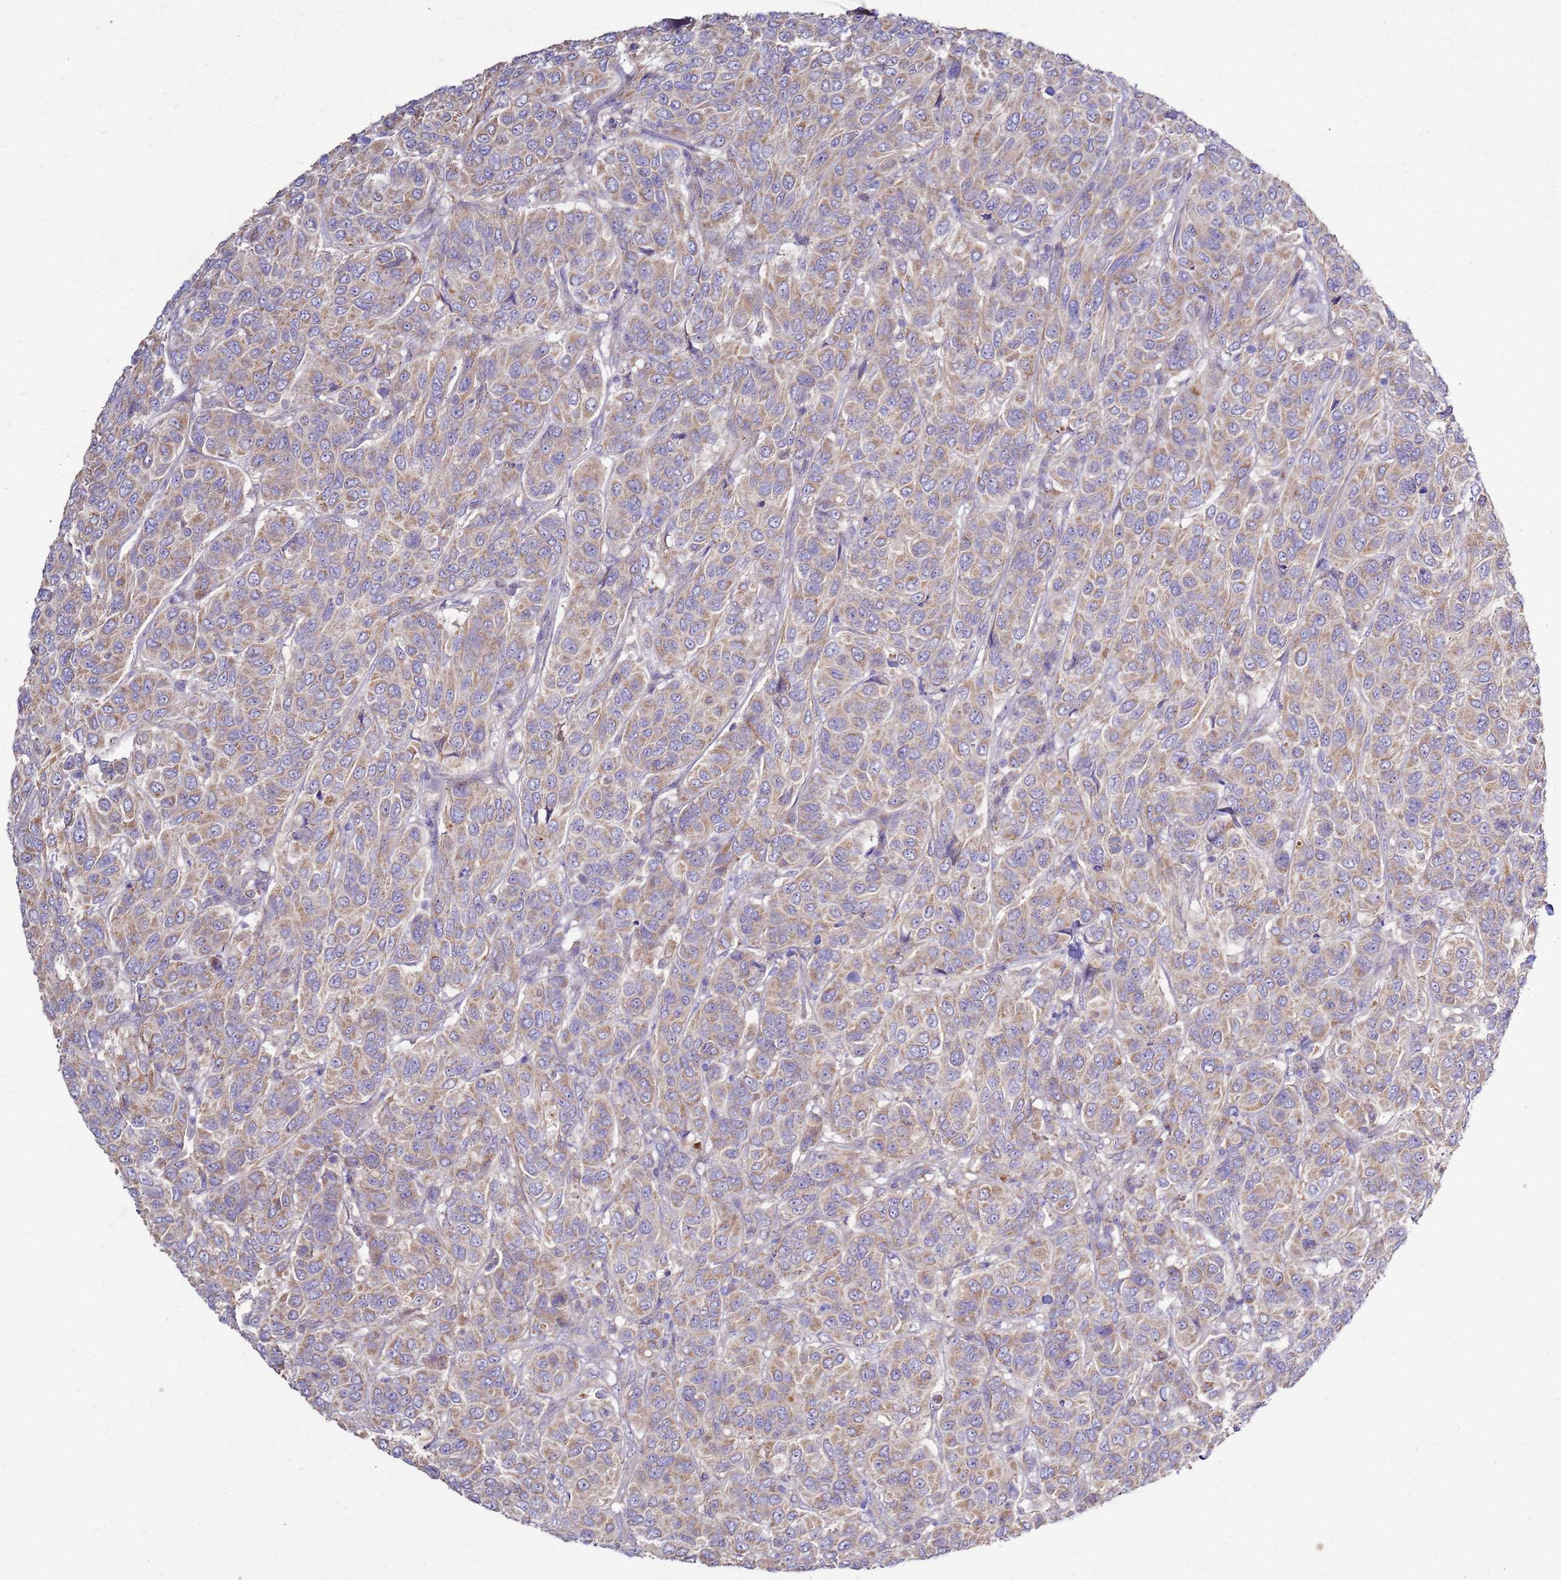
{"staining": {"intensity": "weak", "quantity": "25%-75%", "location": "cytoplasmic/membranous"}, "tissue": "breast cancer", "cell_type": "Tumor cells", "image_type": "cancer", "snomed": [{"axis": "morphology", "description": "Duct carcinoma"}, {"axis": "topography", "description": "Breast"}], "caption": "Immunohistochemical staining of human invasive ductal carcinoma (breast) reveals low levels of weak cytoplasmic/membranous positivity in about 25%-75% of tumor cells.", "gene": "TRAPPC4", "patient": {"sex": "female", "age": 55}}